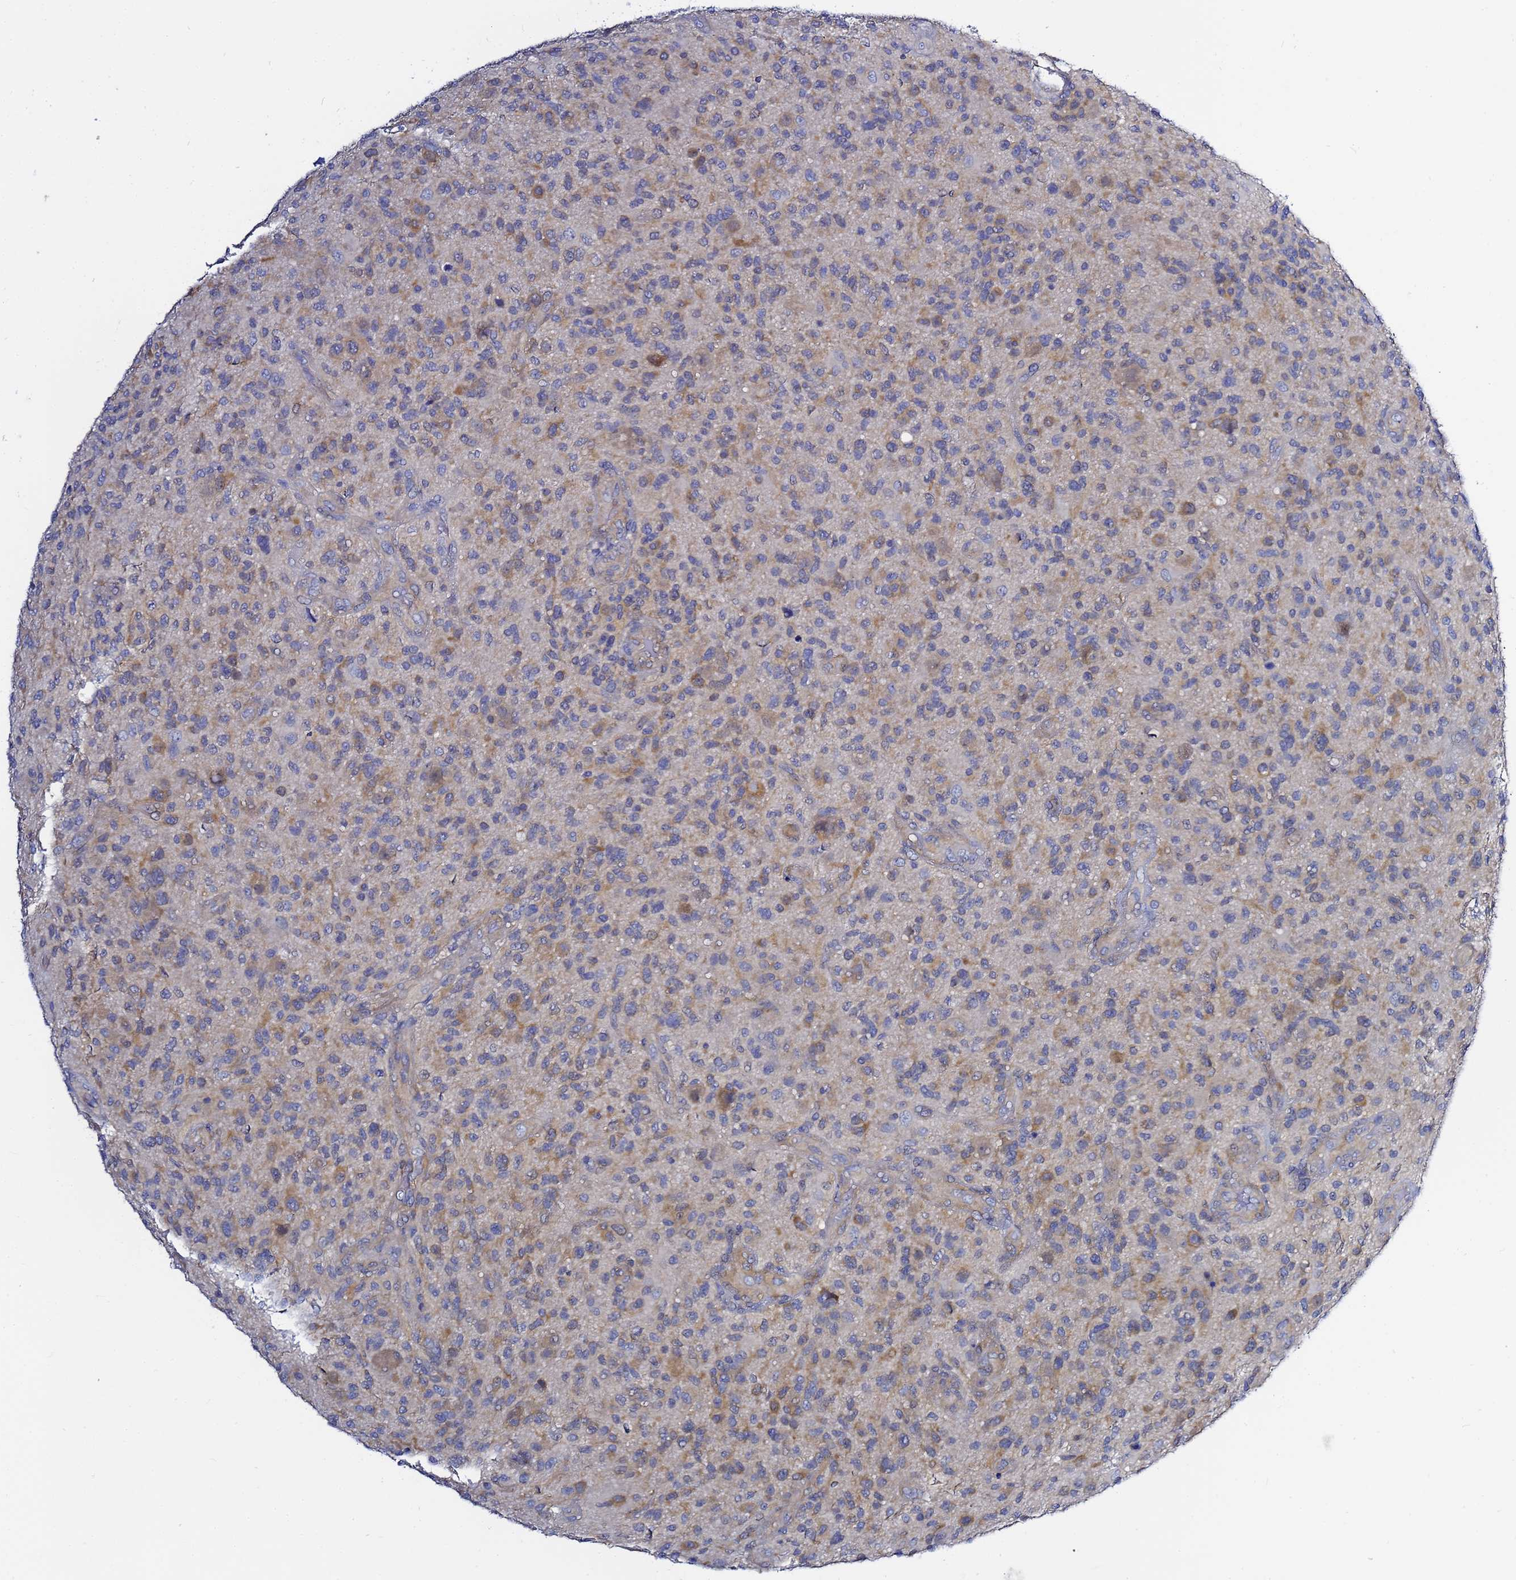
{"staining": {"intensity": "weak", "quantity": "25%-75%", "location": "cytoplasmic/membranous"}, "tissue": "glioma", "cell_type": "Tumor cells", "image_type": "cancer", "snomed": [{"axis": "morphology", "description": "Glioma, malignant, High grade"}, {"axis": "topography", "description": "Brain"}], "caption": "Immunohistochemical staining of glioma shows weak cytoplasmic/membranous protein positivity in about 25%-75% of tumor cells. (DAB (3,3'-diaminobenzidine) = brown stain, brightfield microscopy at high magnification).", "gene": "LENG1", "patient": {"sex": "male", "age": 47}}